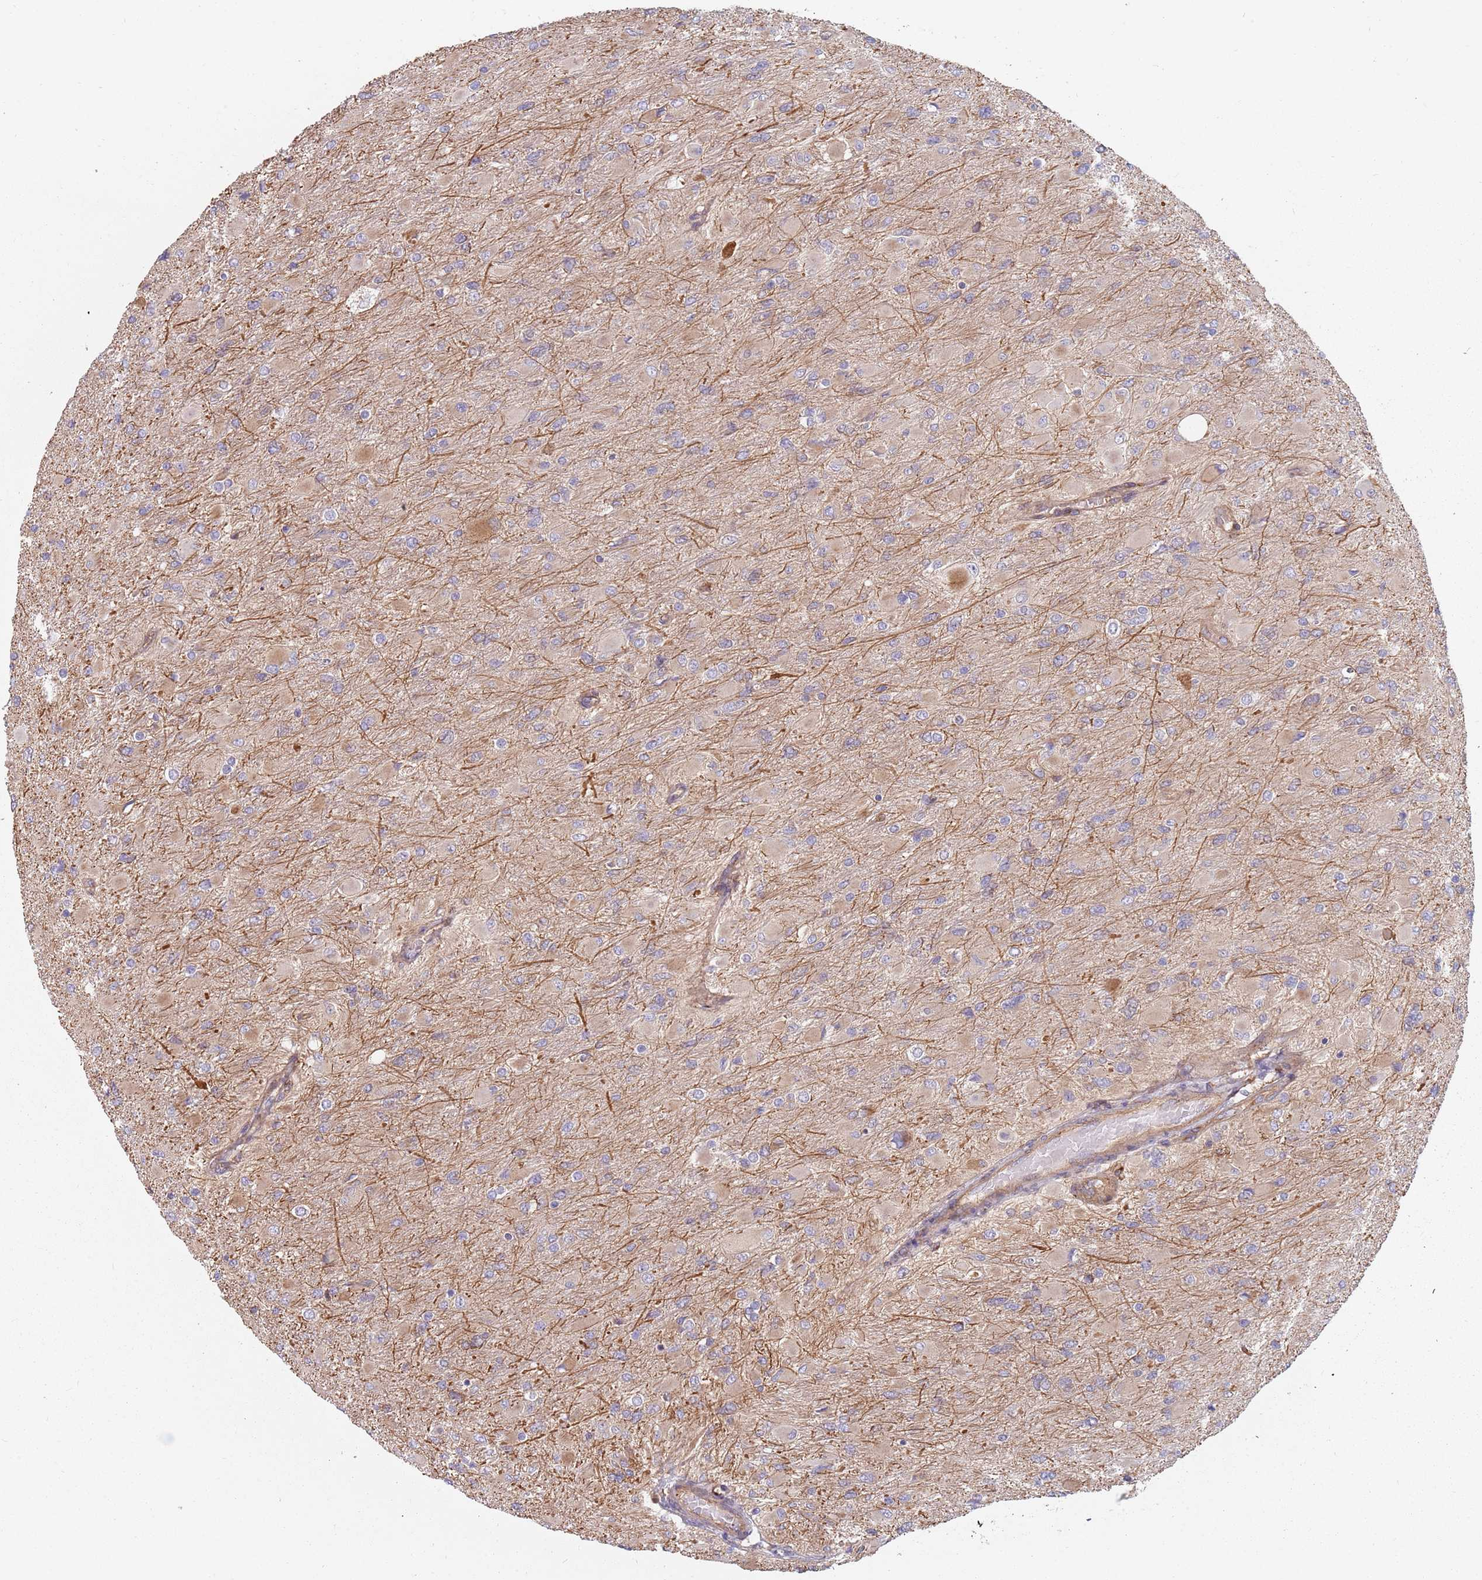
{"staining": {"intensity": "negative", "quantity": "none", "location": "none"}, "tissue": "glioma", "cell_type": "Tumor cells", "image_type": "cancer", "snomed": [{"axis": "morphology", "description": "Glioma, malignant, High grade"}, {"axis": "topography", "description": "Cerebral cortex"}], "caption": "Protein analysis of glioma displays no significant positivity in tumor cells.", "gene": "SPDL1", "patient": {"sex": "female", "age": 36}}